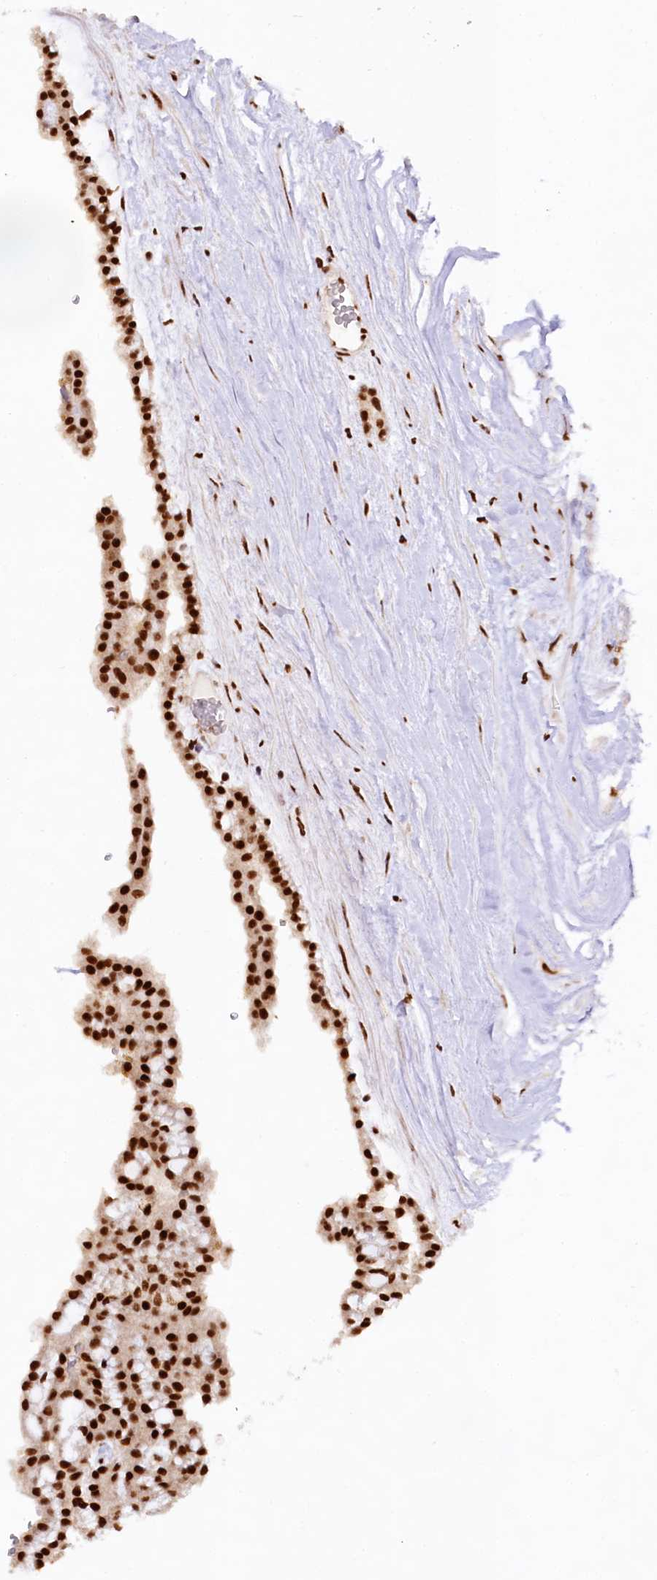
{"staining": {"intensity": "strong", "quantity": ">75%", "location": "nuclear"}, "tissue": "renal cancer", "cell_type": "Tumor cells", "image_type": "cancer", "snomed": [{"axis": "morphology", "description": "Adenocarcinoma, NOS"}, {"axis": "topography", "description": "Kidney"}], "caption": "DAB immunohistochemical staining of renal adenocarcinoma reveals strong nuclear protein expression in approximately >75% of tumor cells.", "gene": "HIRA", "patient": {"sex": "male", "age": 63}}